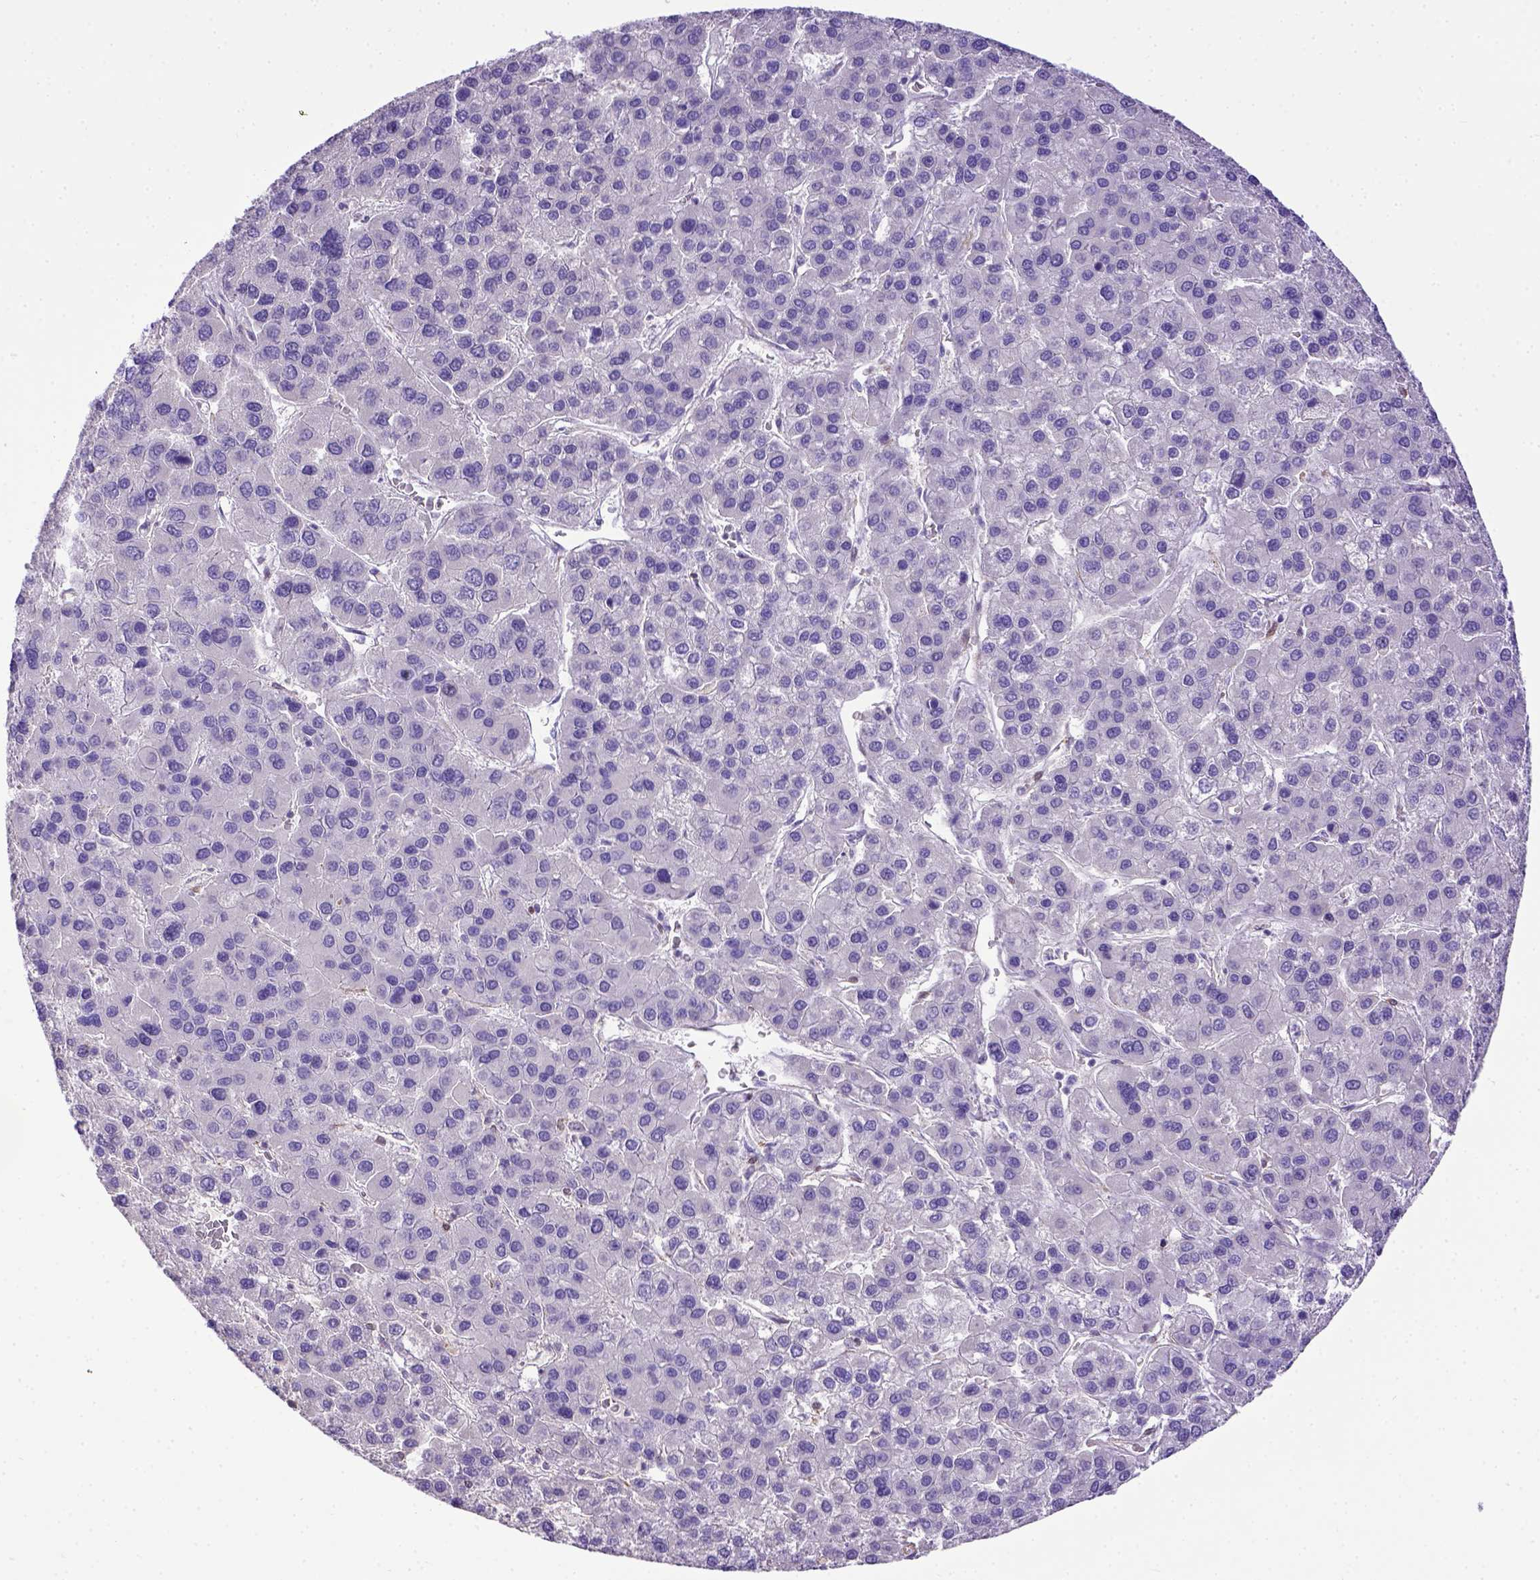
{"staining": {"intensity": "negative", "quantity": "none", "location": "none"}, "tissue": "liver cancer", "cell_type": "Tumor cells", "image_type": "cancer", "snomed": [{"axis": "morphology", "description": "Carcinoma, Hepatocellular, NOS"}, {"axis": "topography", "description": "Liver"}], "caption": "An immunohistochemistry micrograph of hepatocellular carcinoma (liver) is shown. There is no staining in tumor cells of hepatocellular carcinoma (liver).", "gene": "BTN1A1", "patient": {"sex": "female", "age": 41}}